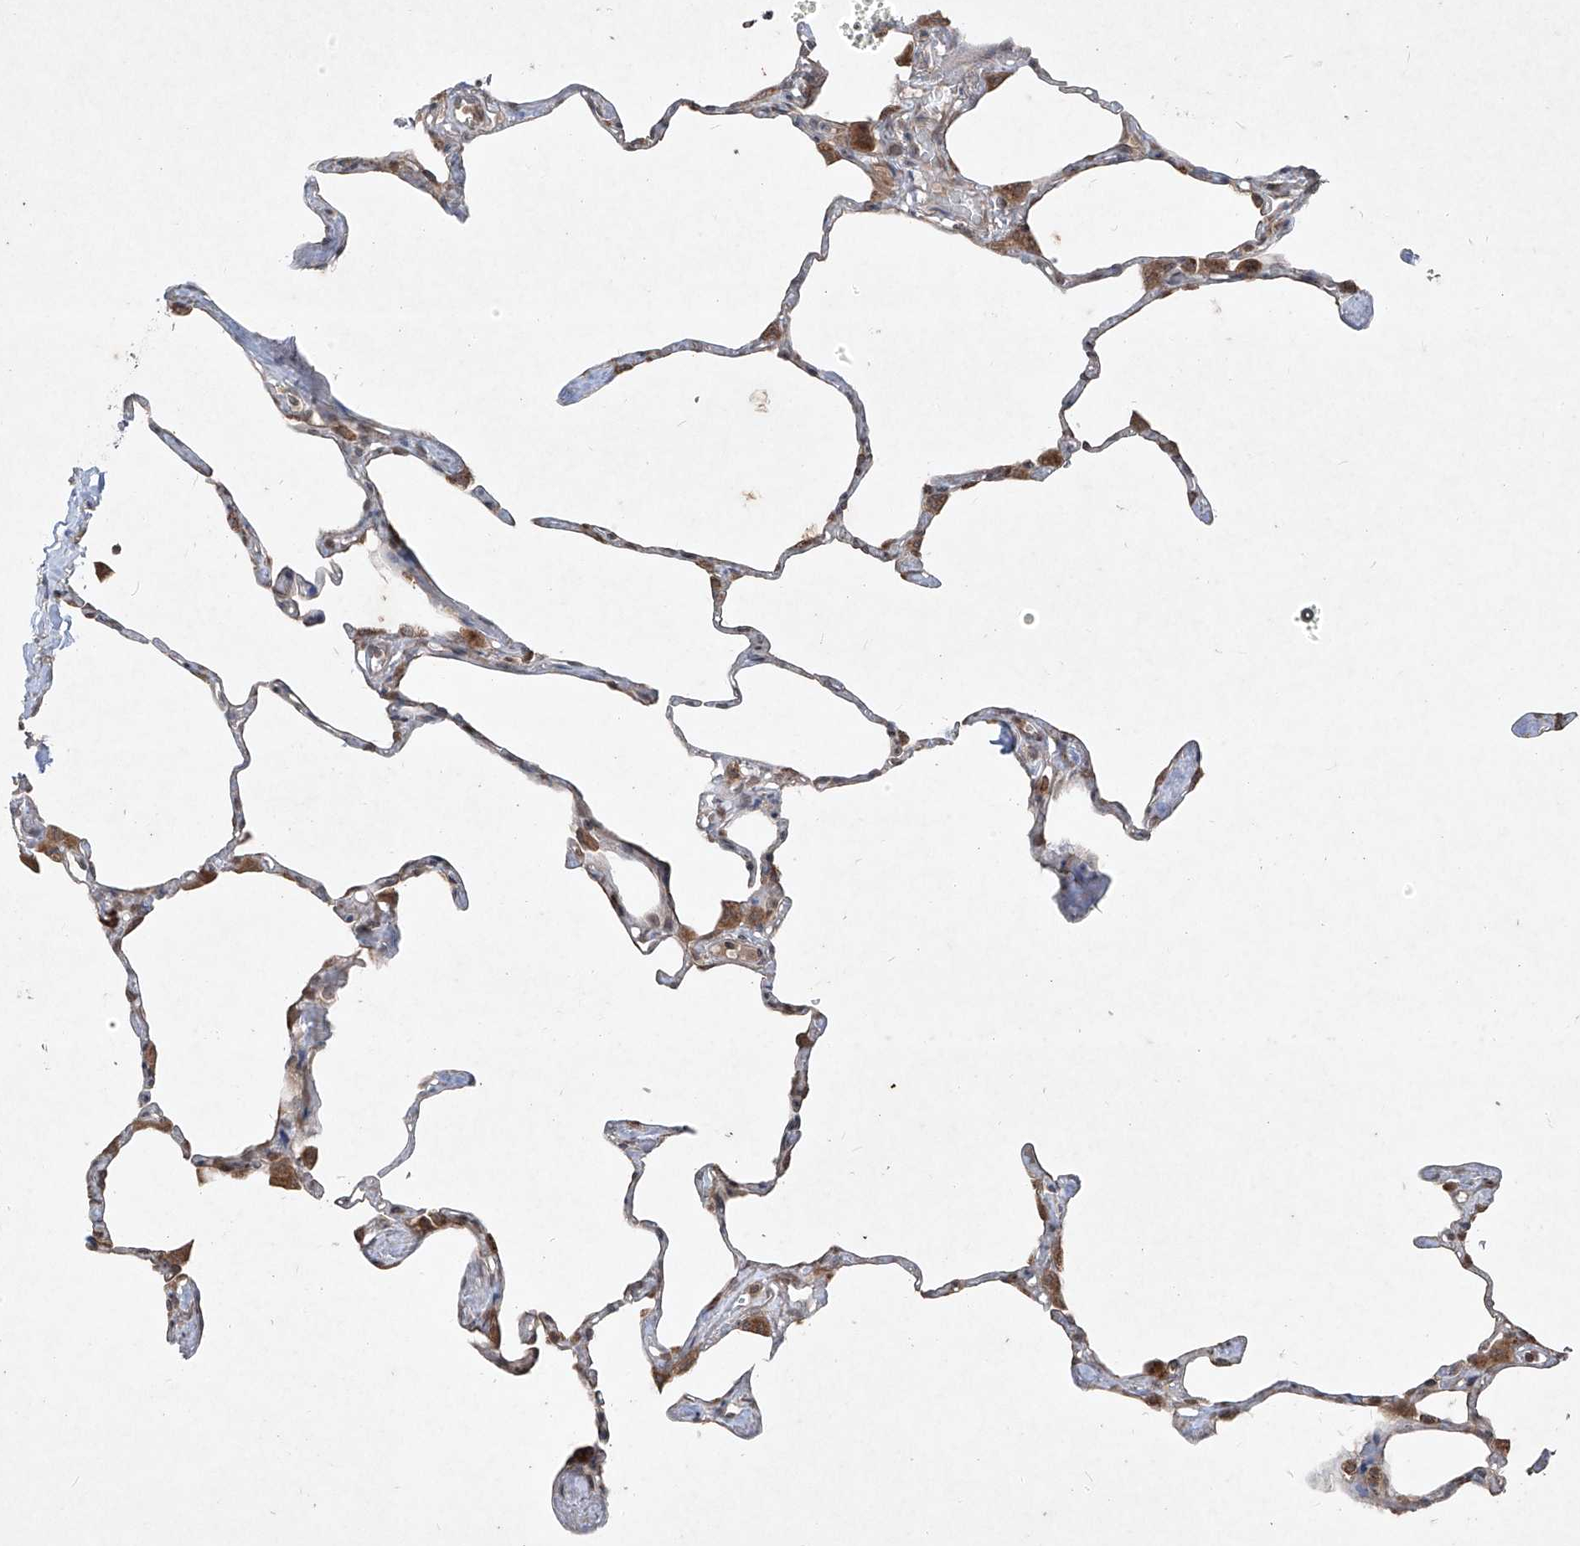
{"staining": {"intensity": "moderate", "quantity": "<25%", "location": "cytoplasmic/membranous"}, "tissue": "lung", "cell_type": "Alveolar cells", "image_type": "normal", "snomed": [{"axis": "morphology", "description": "Normal tissue, NOS"}, {"axis": "topography", "description": "Lung"}], "caption": "Protein expression analysis of benign lung exhibits moderate cytoplasmic/membranous positivity in approximately <25% of alveolar cells. (brown staining indicates protein expression, while blue staining denotes nuclei).", "gene": "ABCD3", "patient": {"sex": "male", "age": 65}}